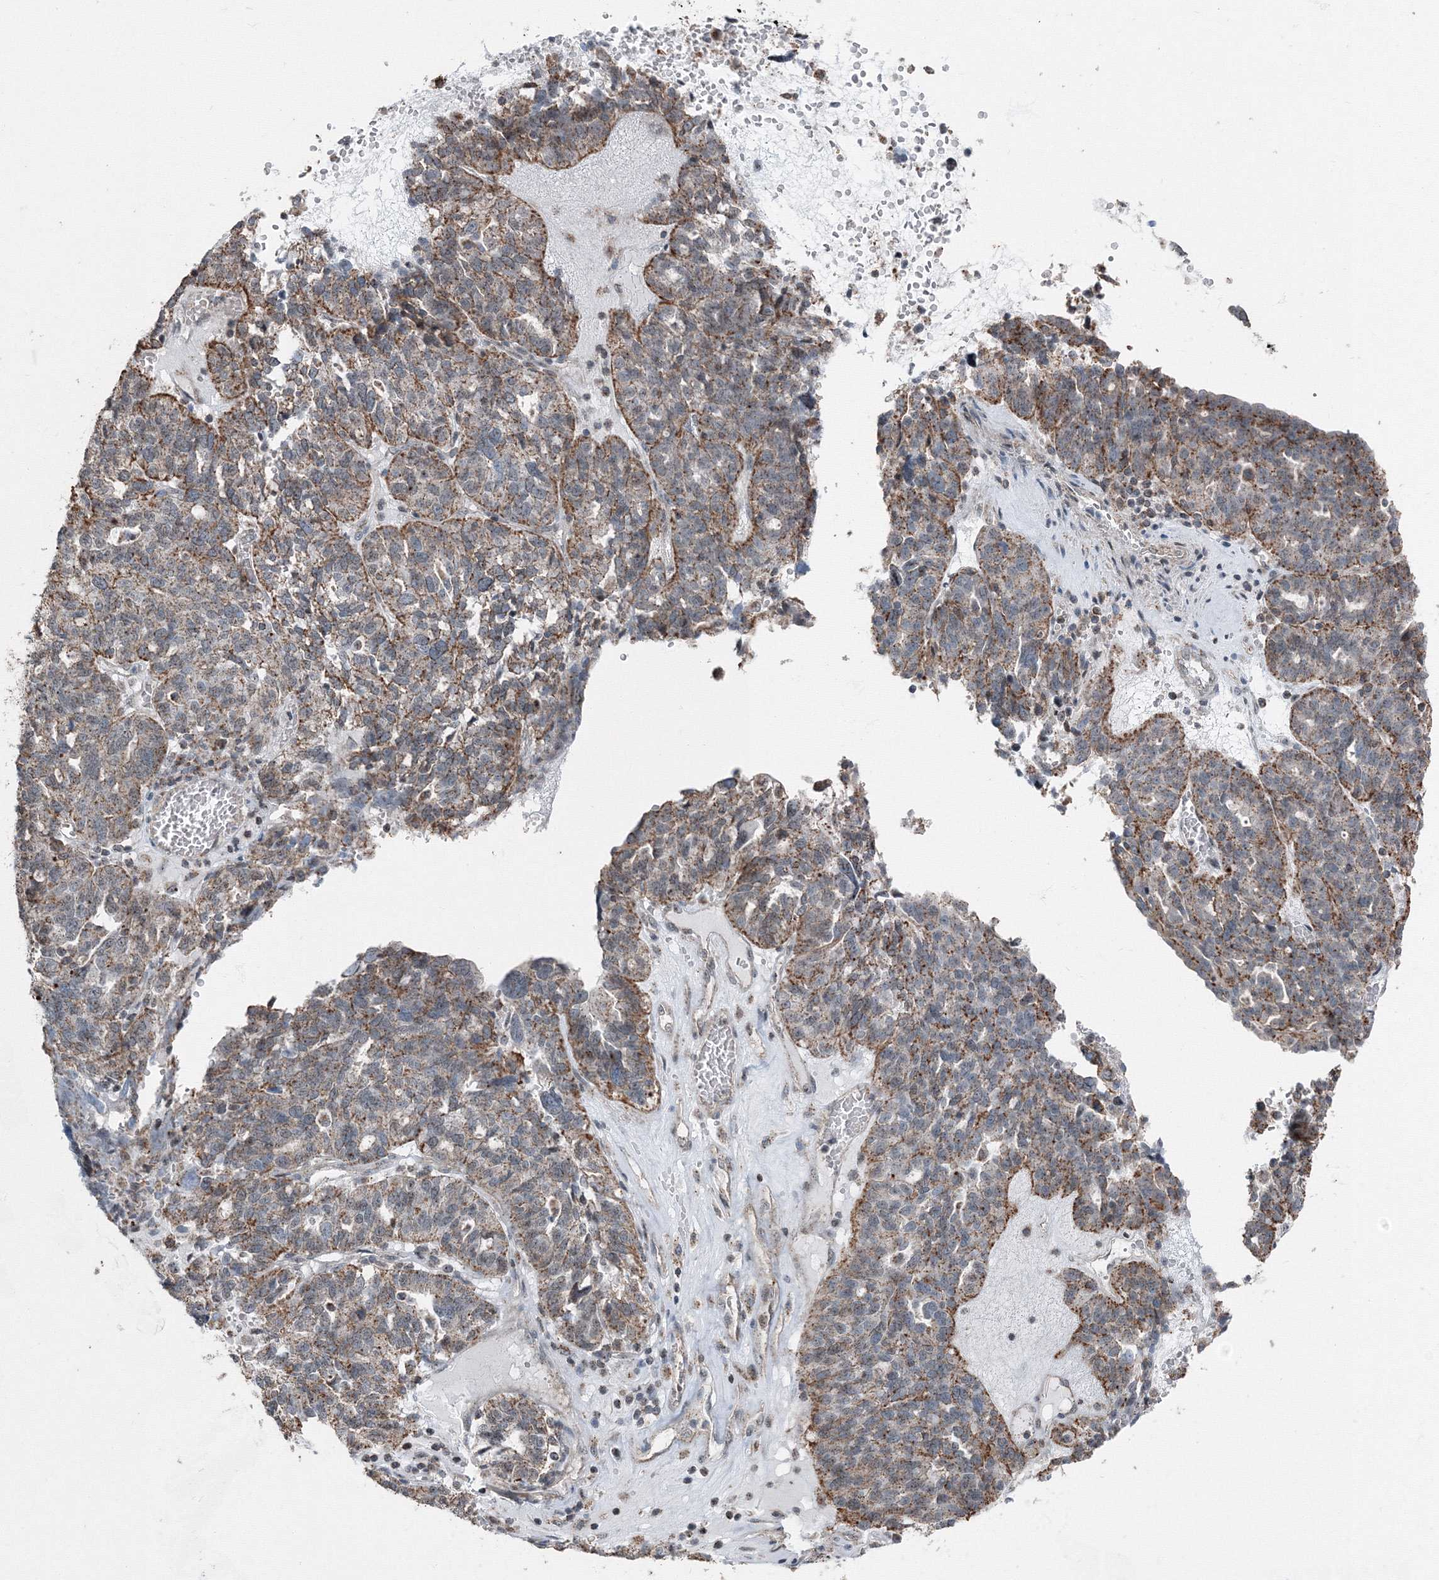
{"staining": {"intensity": "moderate", "quantity": "25%-75%", "location": "cytoplasmic/membranous"}, "tissue": "ovarian cancer", "cell_type": "Tumor cells", "image_type": "cancer", "snomed": [{"axis": "morphology", "description": "Cystadenocarcinoma, serous, NOS"}, {"axis": "topography", "description": "Ovary"}], "caption": "Immunohistochemistry (IHC) micrograph of neoplastic tissue: human ovarian serous cystadenocarcinoma stained using IHC shows medium levels of moderate protein expression localized specifically in the cytoplasmic/membranous of tumor cells, appearing as a cytoplasmic/membranous brown color.", "gene": "AASDH", "patient": {"sex": "female", "age": 59}}